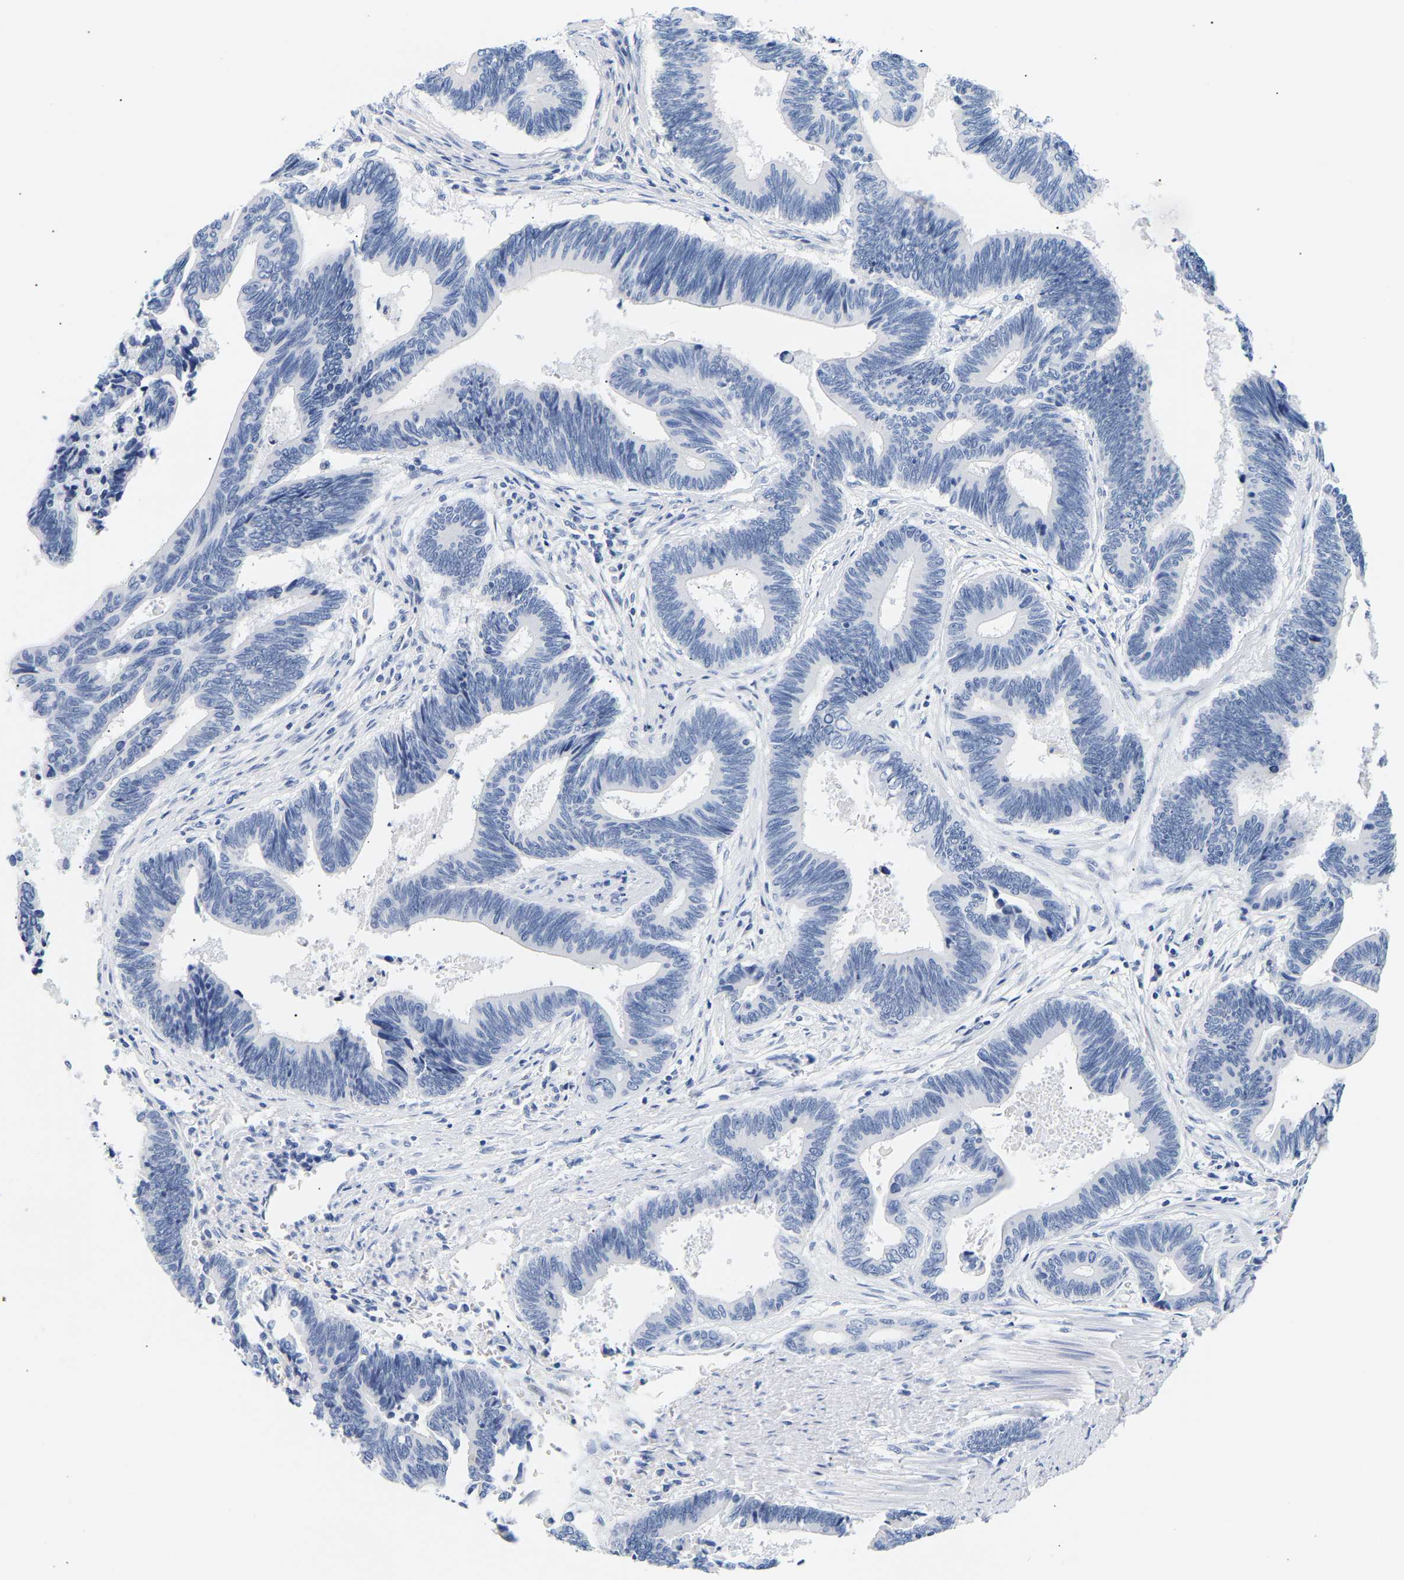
{"staining": {"intensity": "negative", "quantity": "none", "location": "none"}, "tissue": "pancreatic cancer", "cell_type": "Tumor cells", "image_type": "cancer", "snomed": [{"axis": "morphology", "description": "Adenocarcinoma, NOS"}, {"axis": "topography", "description": "Pancreas"}], "caption": "Tumor cells show no significant staining in pancreatic adenocarcinoma.", "gene": "SPINK2", "patient": {"sex": "female", "age": 70}}